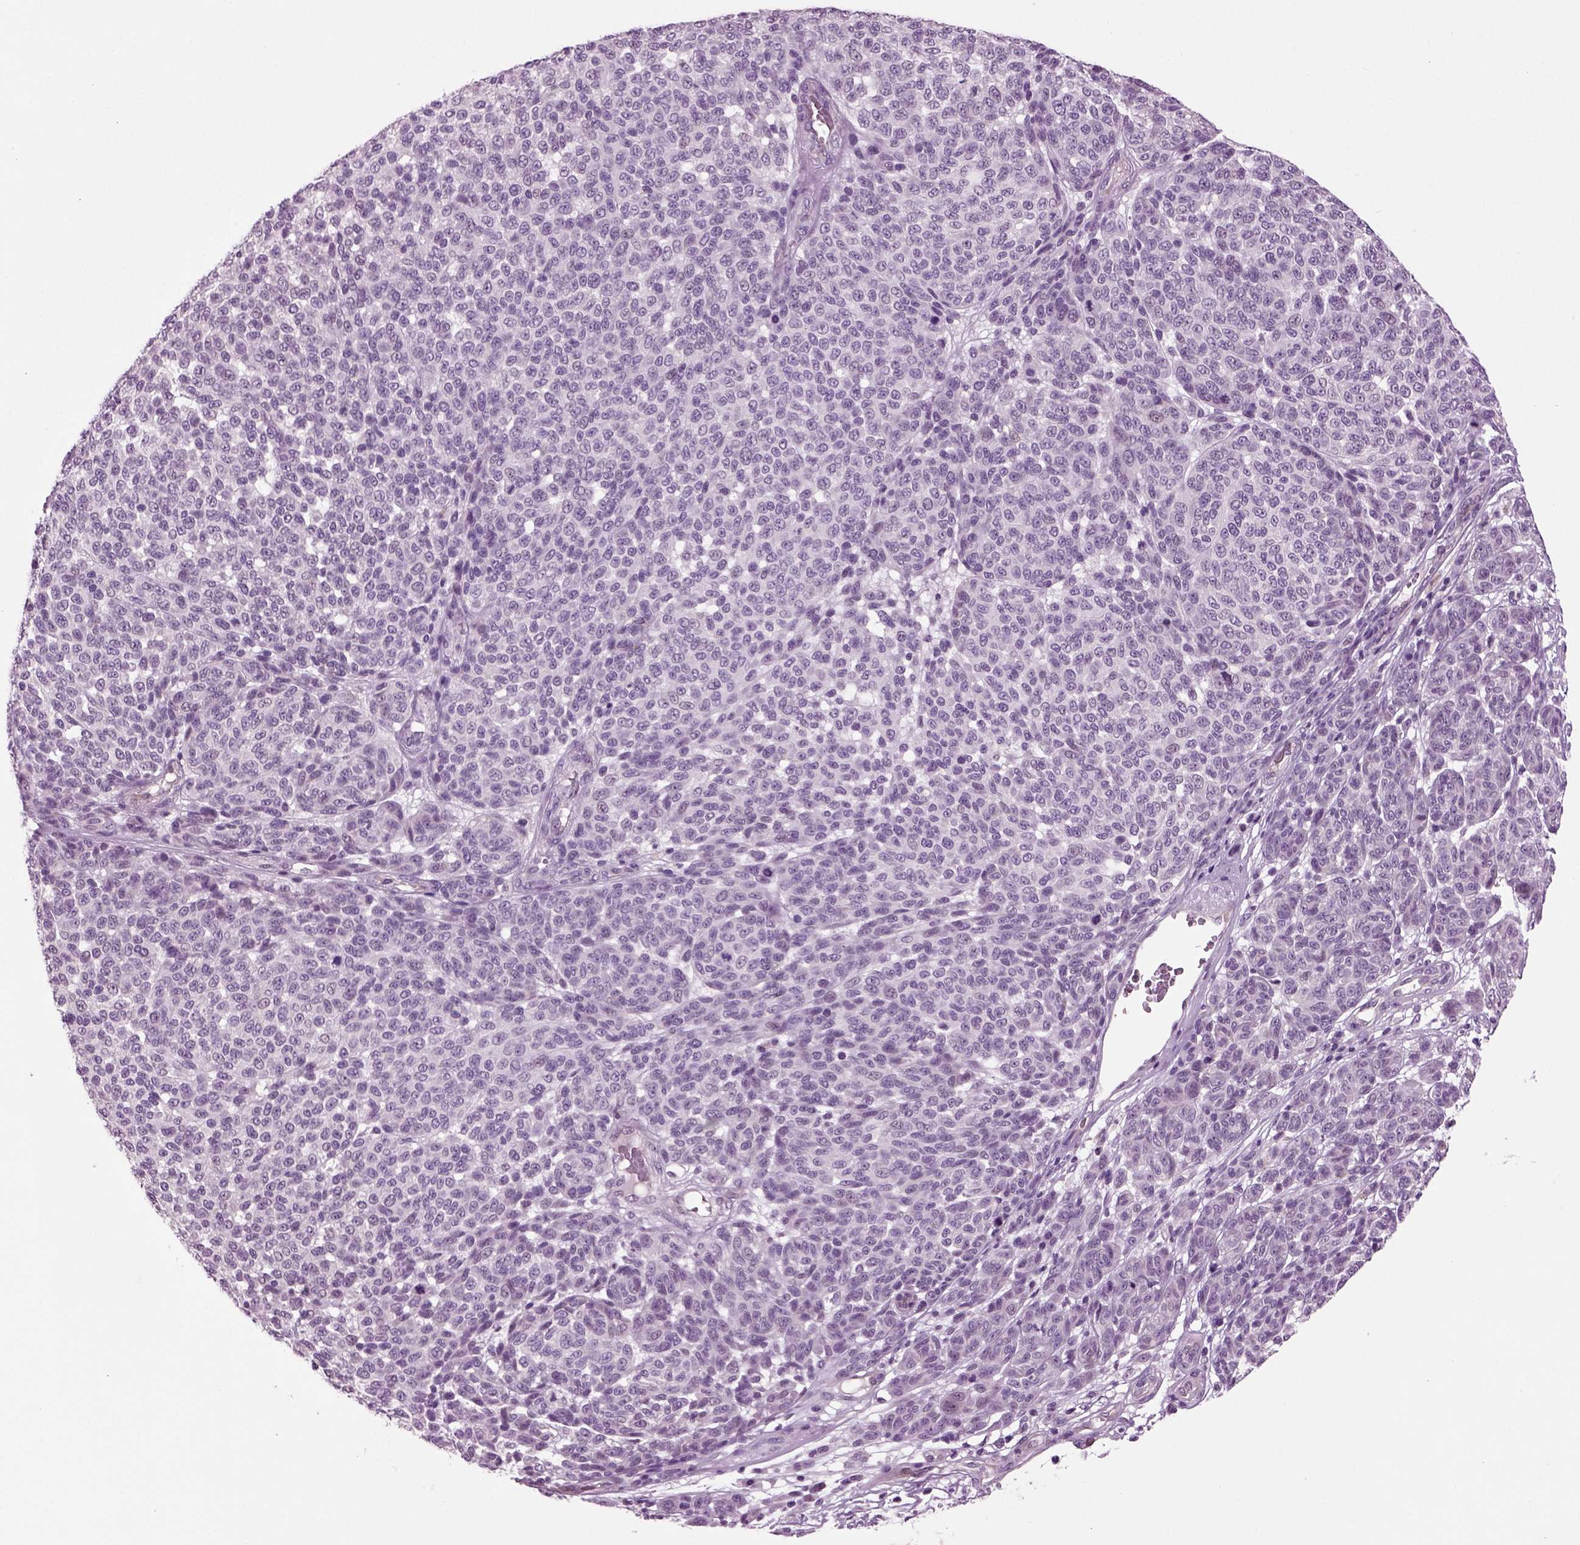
{"staining": {"intensity": "negative", "quantity": "none", "location": "none"}, "tissue": "melanoma", "cell_type": "Tumor cells", "image_type": "cancer", "snomed": [{"axis": "morphology", "description": "Malignant melanoma, NOS"}, {"axis": "topography", "description": "Skin"}], "caption": "Immunohistochemistry photomicrograph of neoplastic tissue: human malignant melanoma stained with DAB (3,3'-diaminobenzidine) demonstrates no significant protein positivity in tumor cells.", "gene": "COL9A2", "patient": {"sex": "male", "age": 59}}